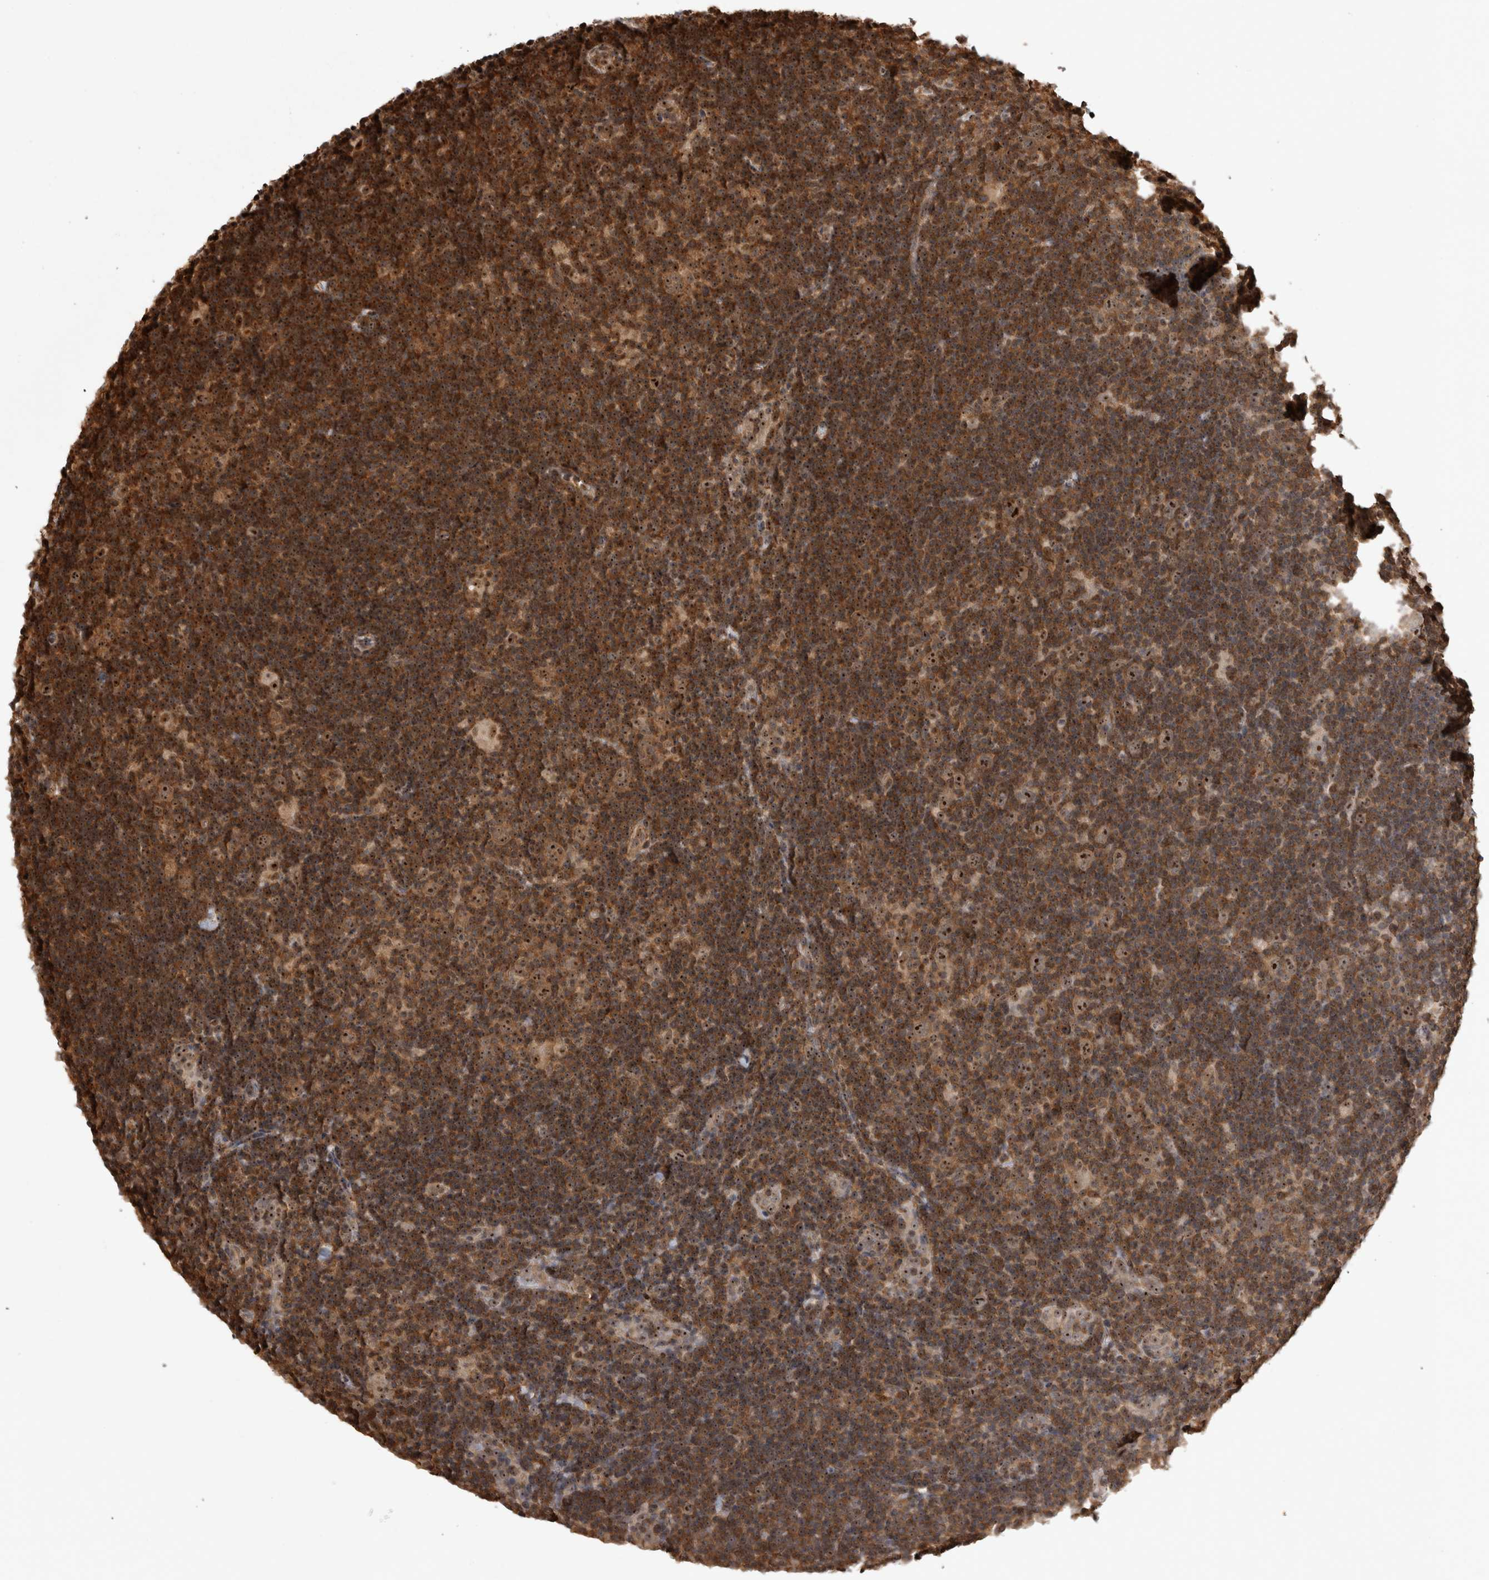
{"staining": {"intensity": "strong", "quantity": ">75%", "location": "nuclear"}, "tissue": "lymphoma", "cell_type": "Tumor cells", "image_type": "cancer", "snomed": [{"axis": "morphology", "description": "Hodgkin's disease, NOS"}, {"axis": "topography", "description": "Lymph node"}], "caption": "A high-resolution photomicrograph shows immunohistochemistry (IHC) staining of Hodgkin's disease, which demonstrates strong nuclear expression in about >75% of tumor cells.", "gene": "TDRD7", "patient": {"sex": "female", "age": 57}}